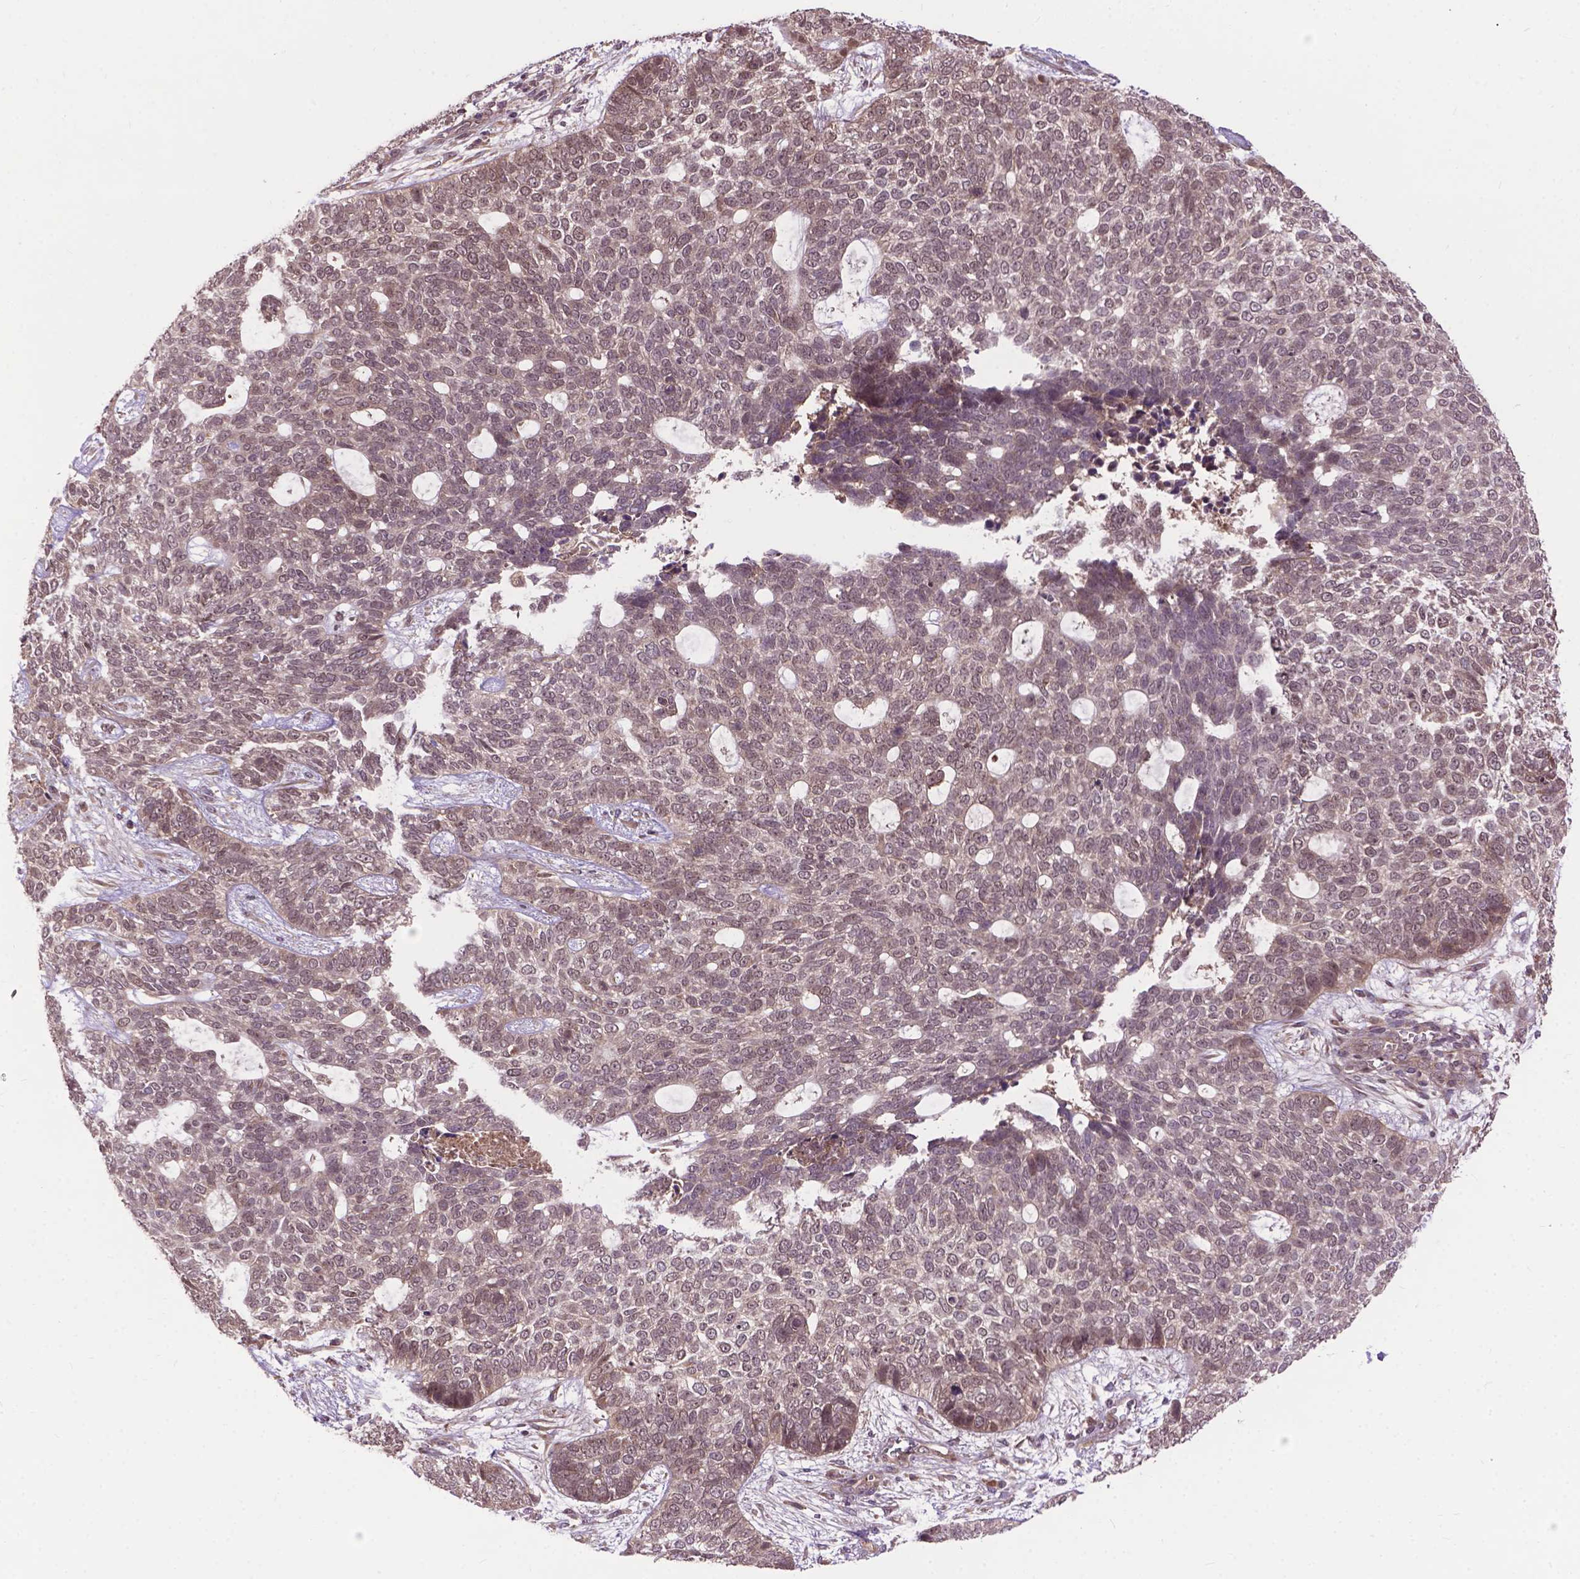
{"staining": {"intensity": "weak", "quantity": ">75%", "location": "cytoplasmic/membranous,nuclear"}, "tissue": "skin cancer", "cell_type": "Tumor cells", "image_type": "cancer", "snomed": [{"axis": "morphology", "description": "Basal cell carcinoma"}, {"axis": "topography", "description": "Skin"}], "caption": "A brown stain shows weak cytoplasmic/membranous and nuclear positivity of a protein in human skin cancer (basal cell carcinoma) tumor cells.", "gene": "ZNF616", "patient": {"sex": "female", "age": 69}}